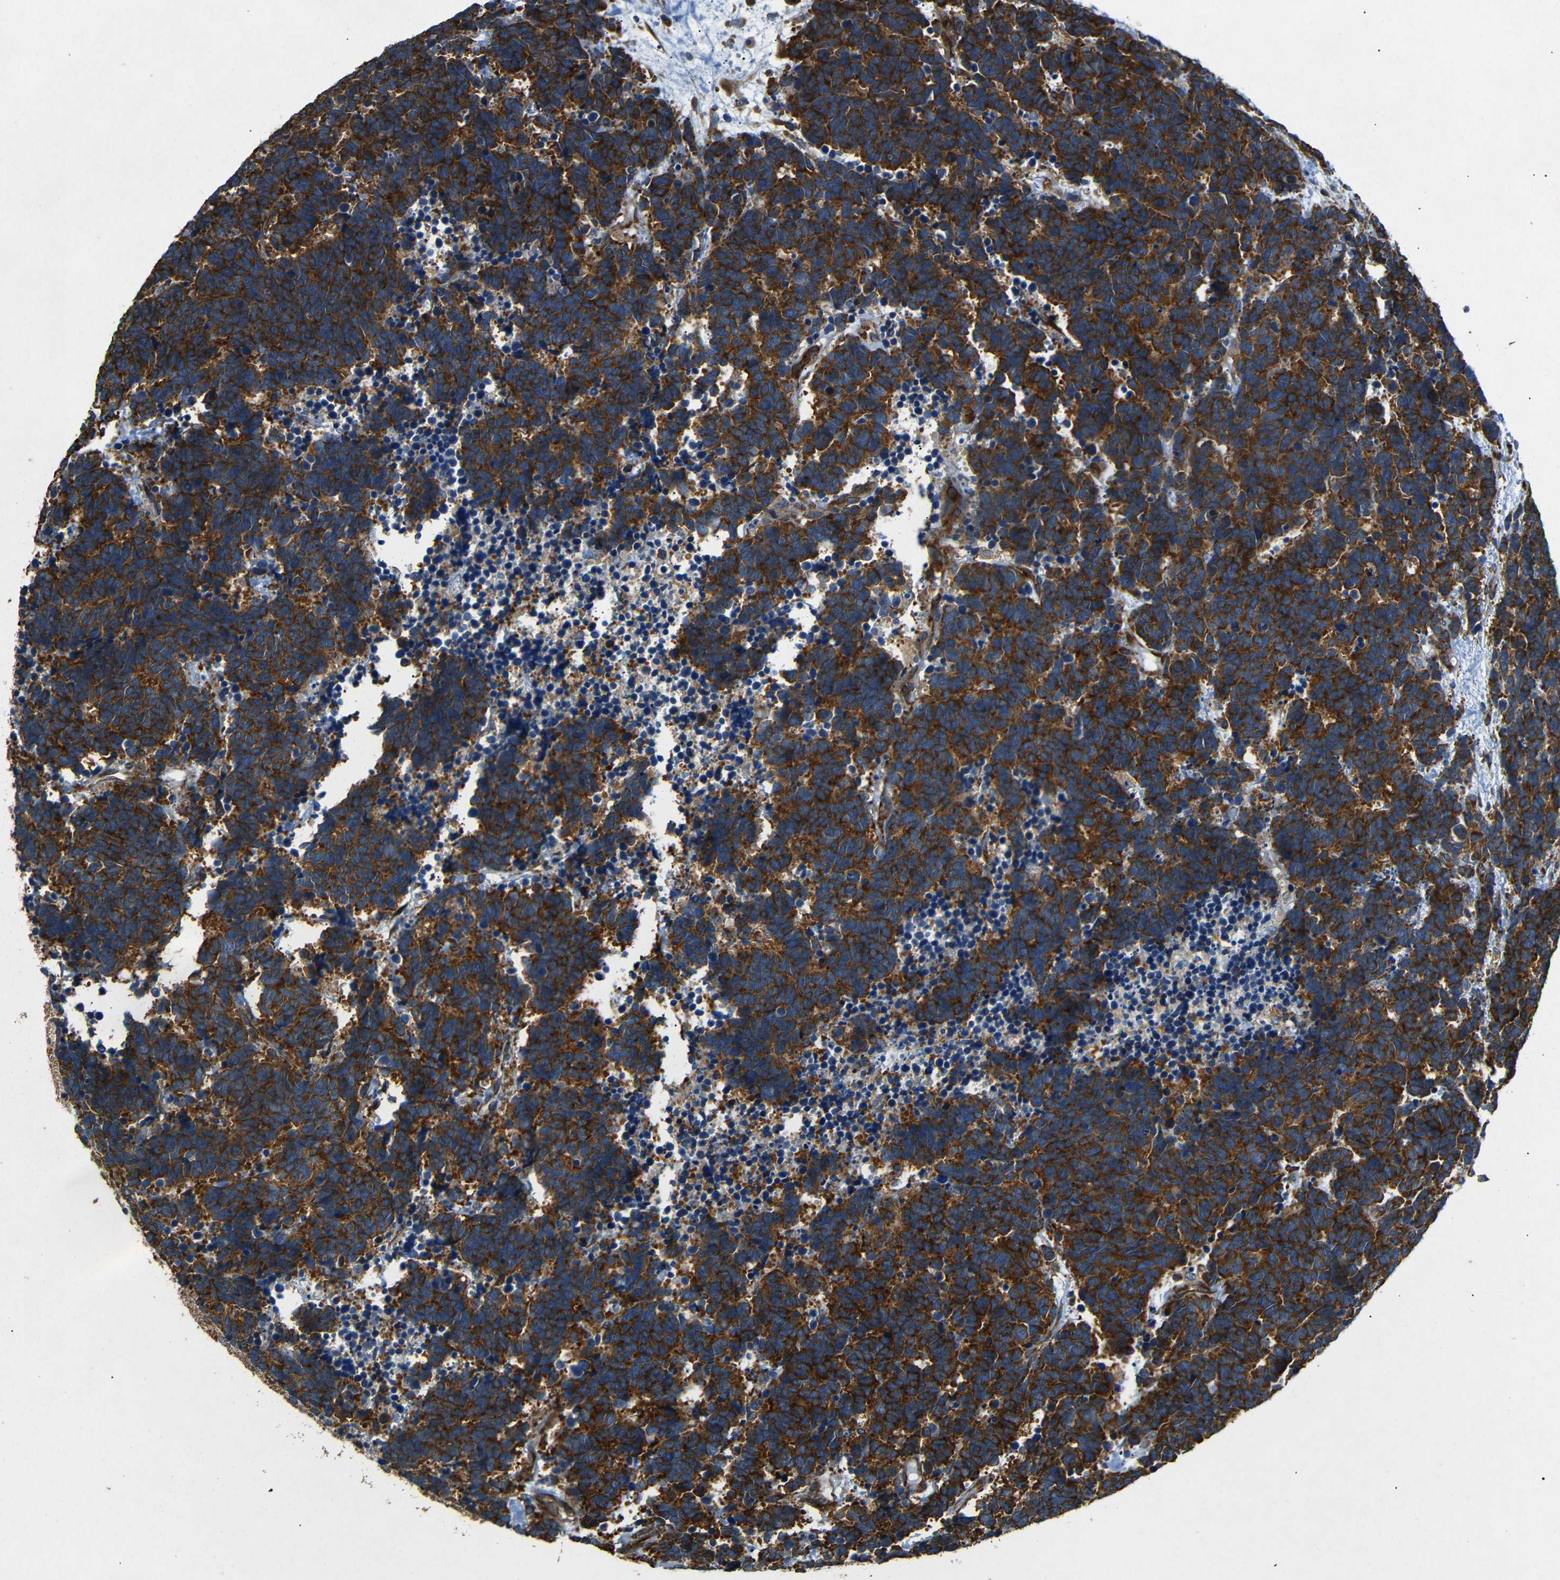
{"staining": {"intensity": "strong", "quantity": ">75%", "location": "cytoplasmic/membranous"}, "tissue": "carcinoid", "cell_type": "Tumor cells", "image_type": "cancer", "snomed": [{"axis": "morphology", "description": "Carcinoma, NOS"}, {"axis": "morphology", "description": "Carcinoid, malignant, NOS"}, {"axis": "topography", "description": "Urinary bladder"}], "caption": "Malignant carcinoid was stained to show a protein in brown. There is high levels of strong cytoplasmic/membranous expression in approximately >75% of tumor cells.", "gene": "BTF3", "patient": {"sex": "male", "age": 57}}